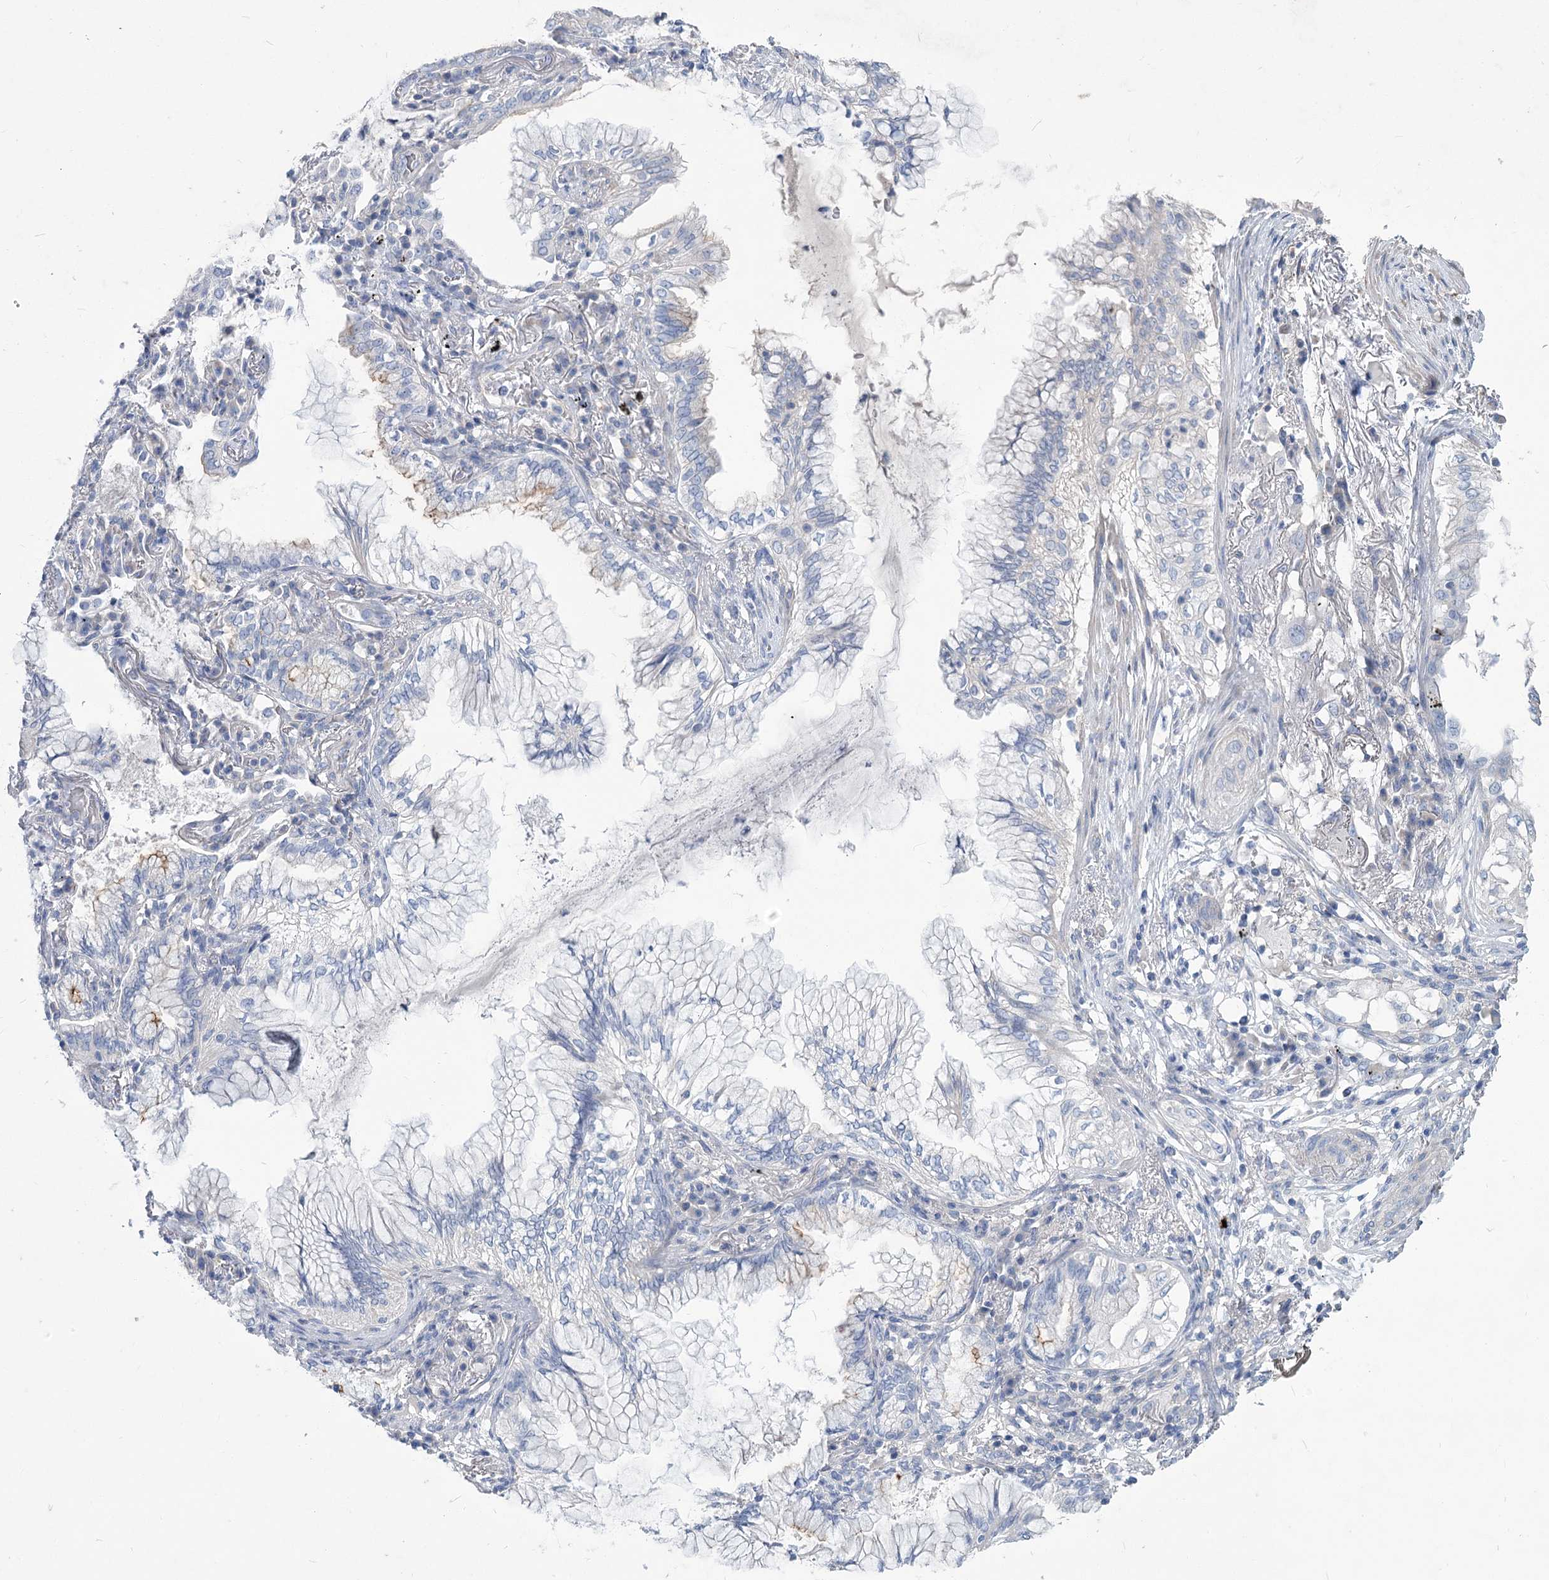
{"staining": {"intensity": "moderate", "quantity": "<25%", "location": "cytoplasmic/membranous"}, "tissue": "lung cancer", "cell_type": "Tumor cells", "image_type": "cancer", "snomed": [{"axis": "morphology", "description": "Adenocarcinoma, NOS"}, {"axis": "topography", "description": "Lung"}], "caption": "Brown immunohistochemical staining in adenocarcinoma (lung) reveals moderate cytoplasmic/membranous expression in approximately <25% of tumor cells. (DAB IHC with brightfield microscopy, high magnification).", "gene": "SLC9A3", "patient": {"sex": "female", "age": 70}}